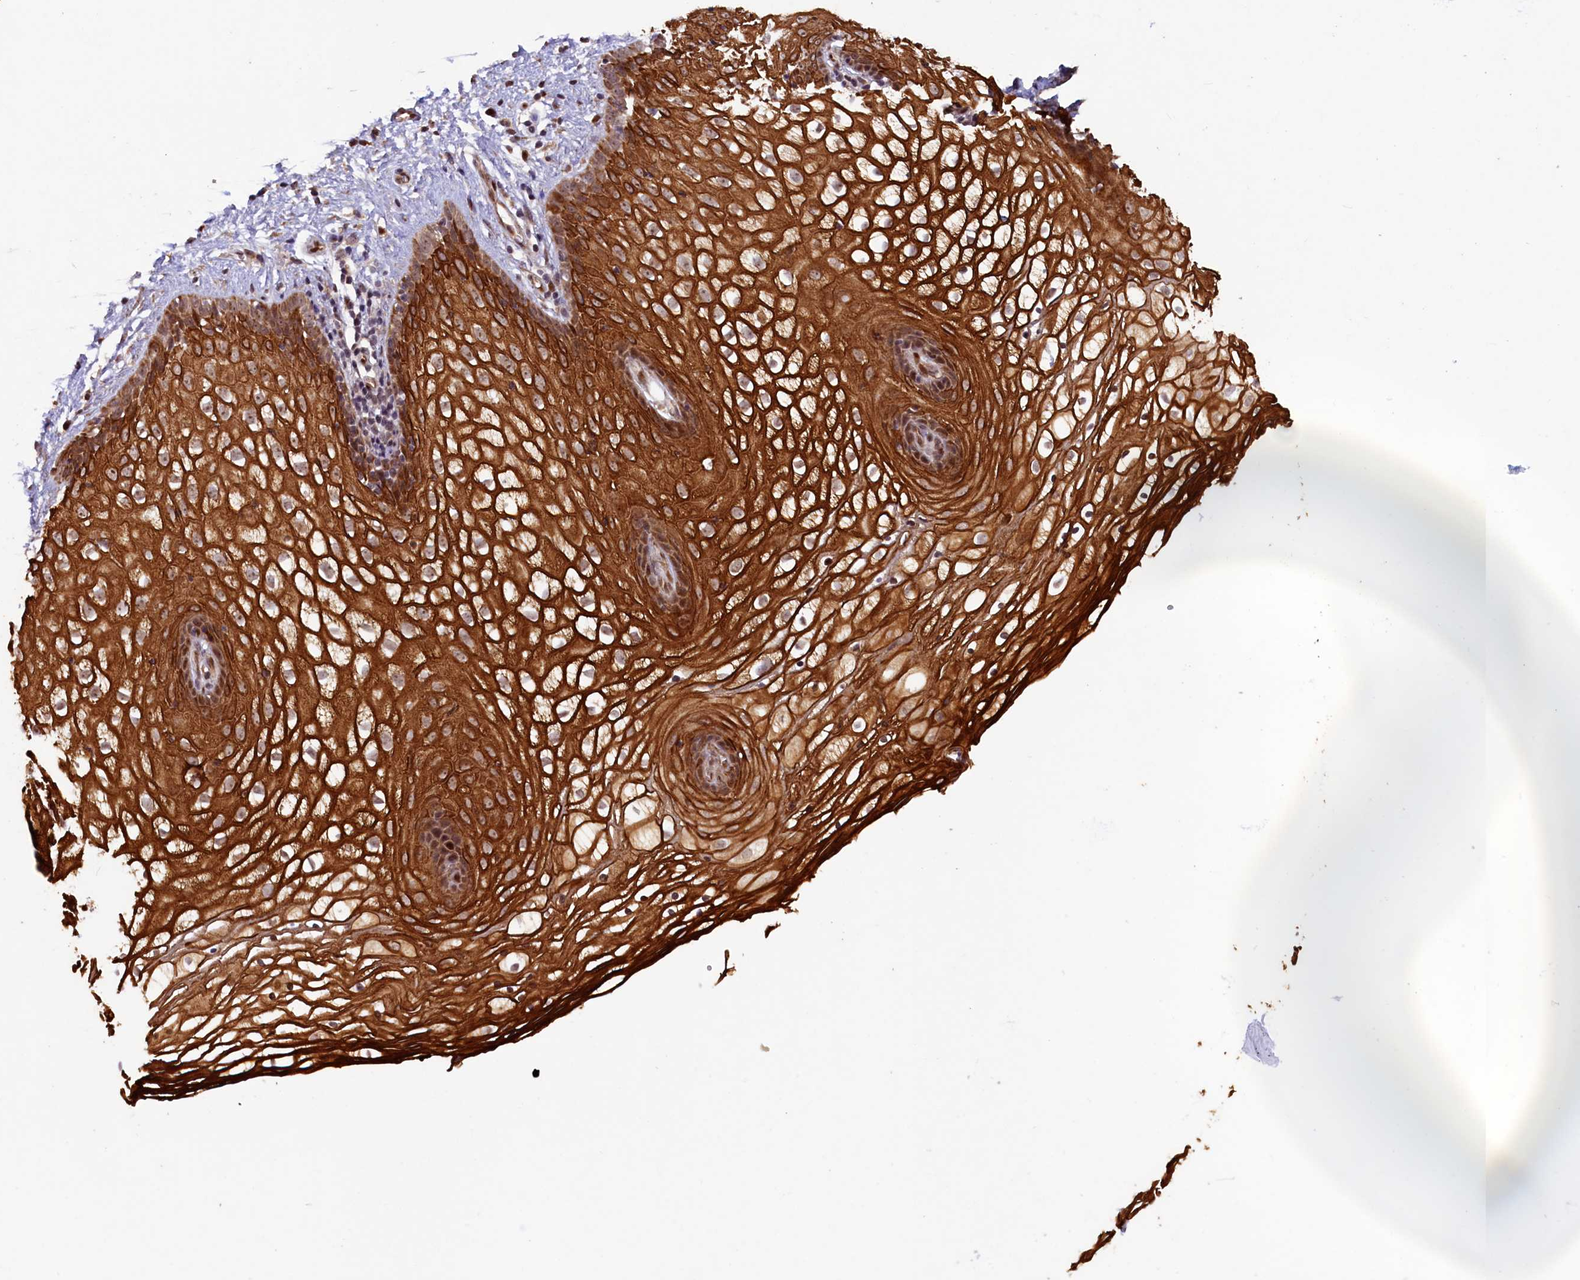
{"staining": {"intensity": "strong", "quantity": ">75%", "location": "cytoplasmic/membranous"}, "tissue": "vagina", "cell_type": "Squamous epithelial cells", "image_type": "normal", "snomed": [{"axis": "morphology", "description": "Normal tissue, NOS"}, {"axis": "topography", "description": "Vagina"}], "caption": "Immunohistochemistry (IHC) photomicrograph of benign human vagina stained for a protein (brown), which reveals high levels of strong cytoplasmic/membranous expression in about >75% of squamous epithelial cells.", "gene": "SHPRH", "patient": {"sex": "female", "age": 34}}